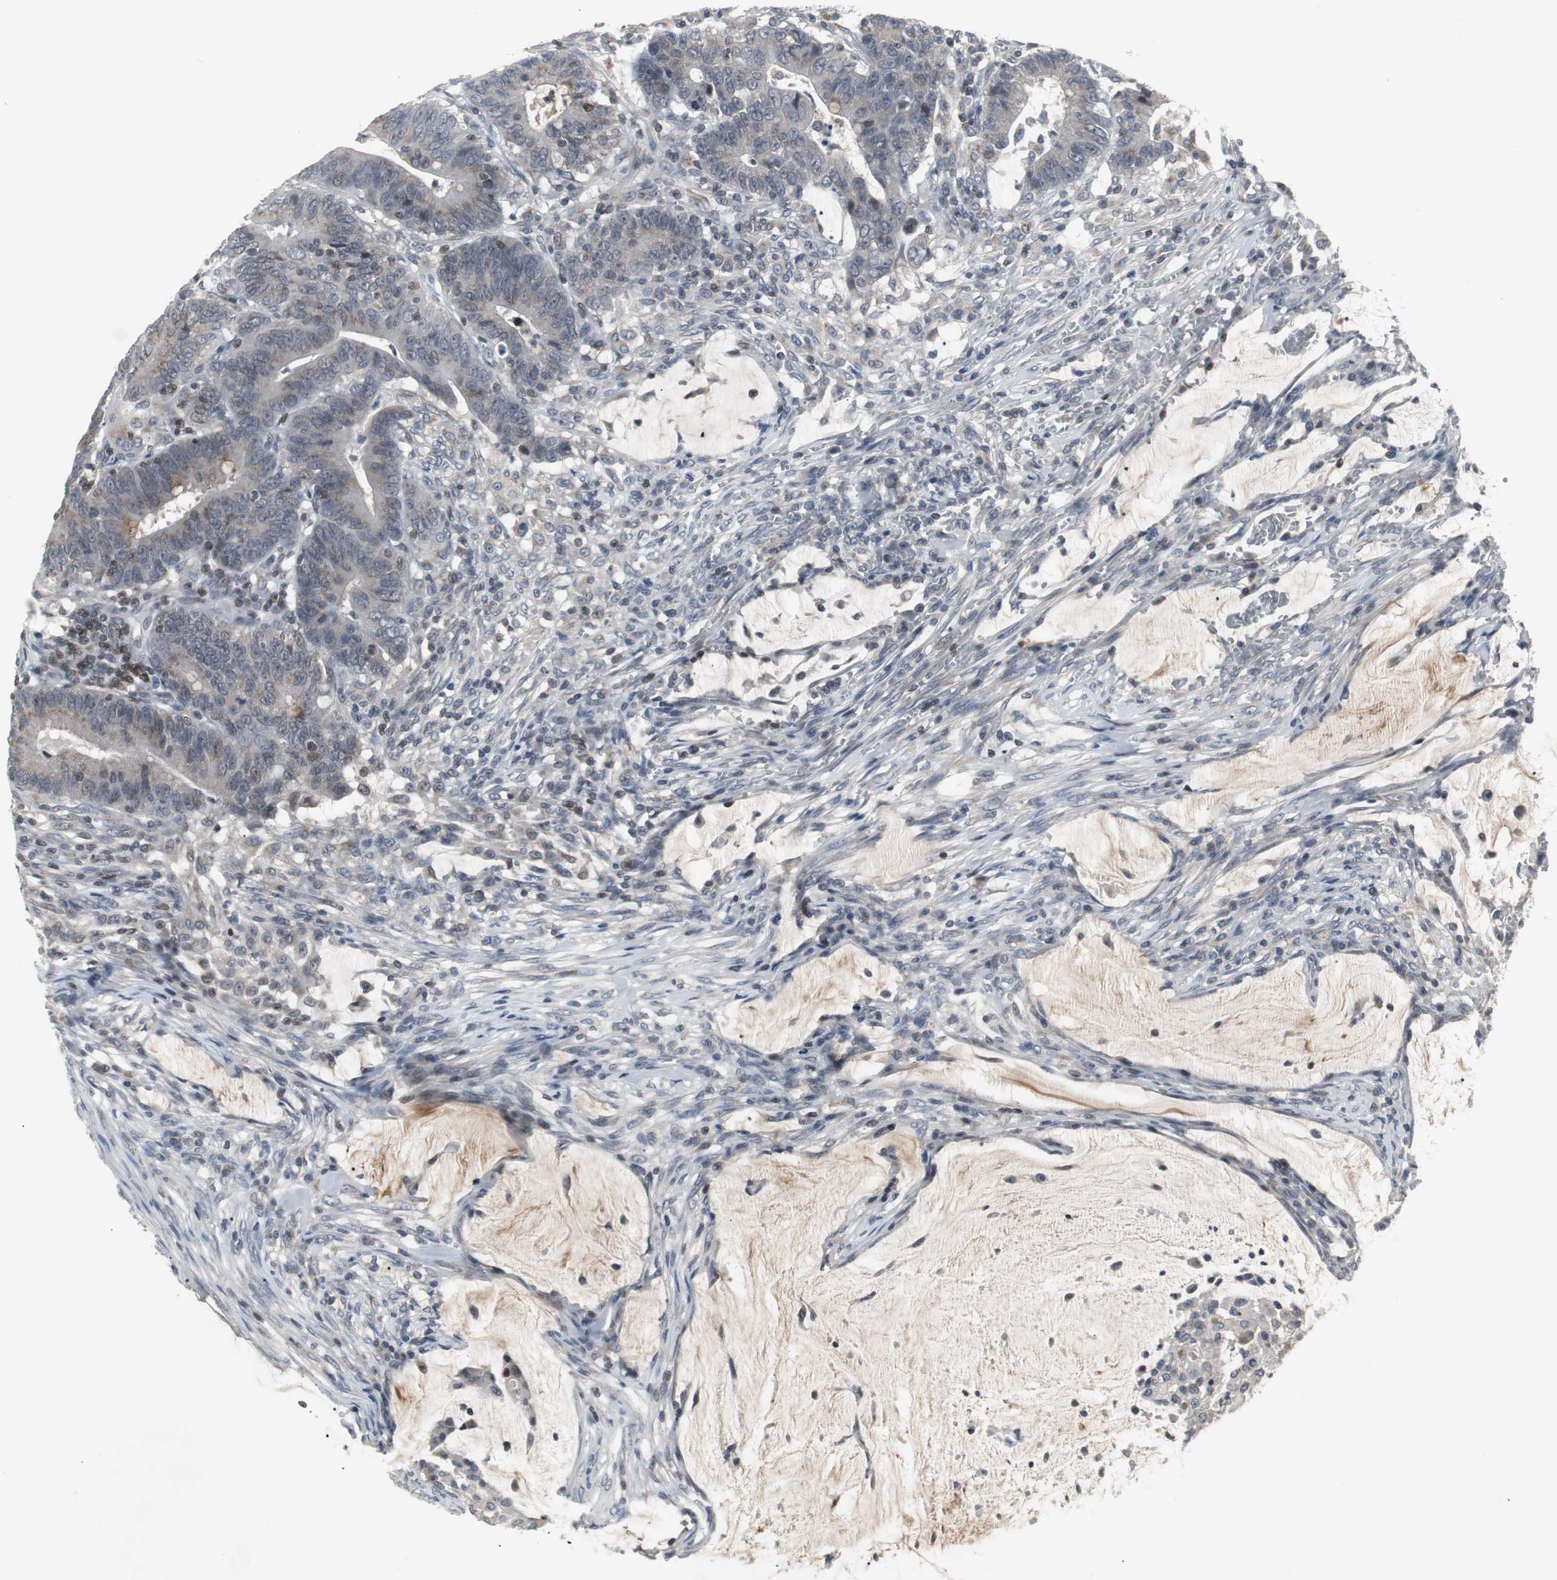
{"staining": {"intensity": "moderate", "quantity": "<25%", "location": "cytoplasmic/membranous"}, "tissue": "colorectal cancer", "cell_type": "Tumor cells", "image_type": "cancer", "snomed": [{"axis": "morphology", "description": "Adenocarcinoma, NOS"}, {"axis": "topography", "description": "Colon"}], "caption": "Protein staining of colorectal cancer tissue demonstrates moderate cytoplasmic/membranous positivity in about <25% of tumor cells.", "gene": "ZNF396", "patient": {"sex": "male", "age": 45}}